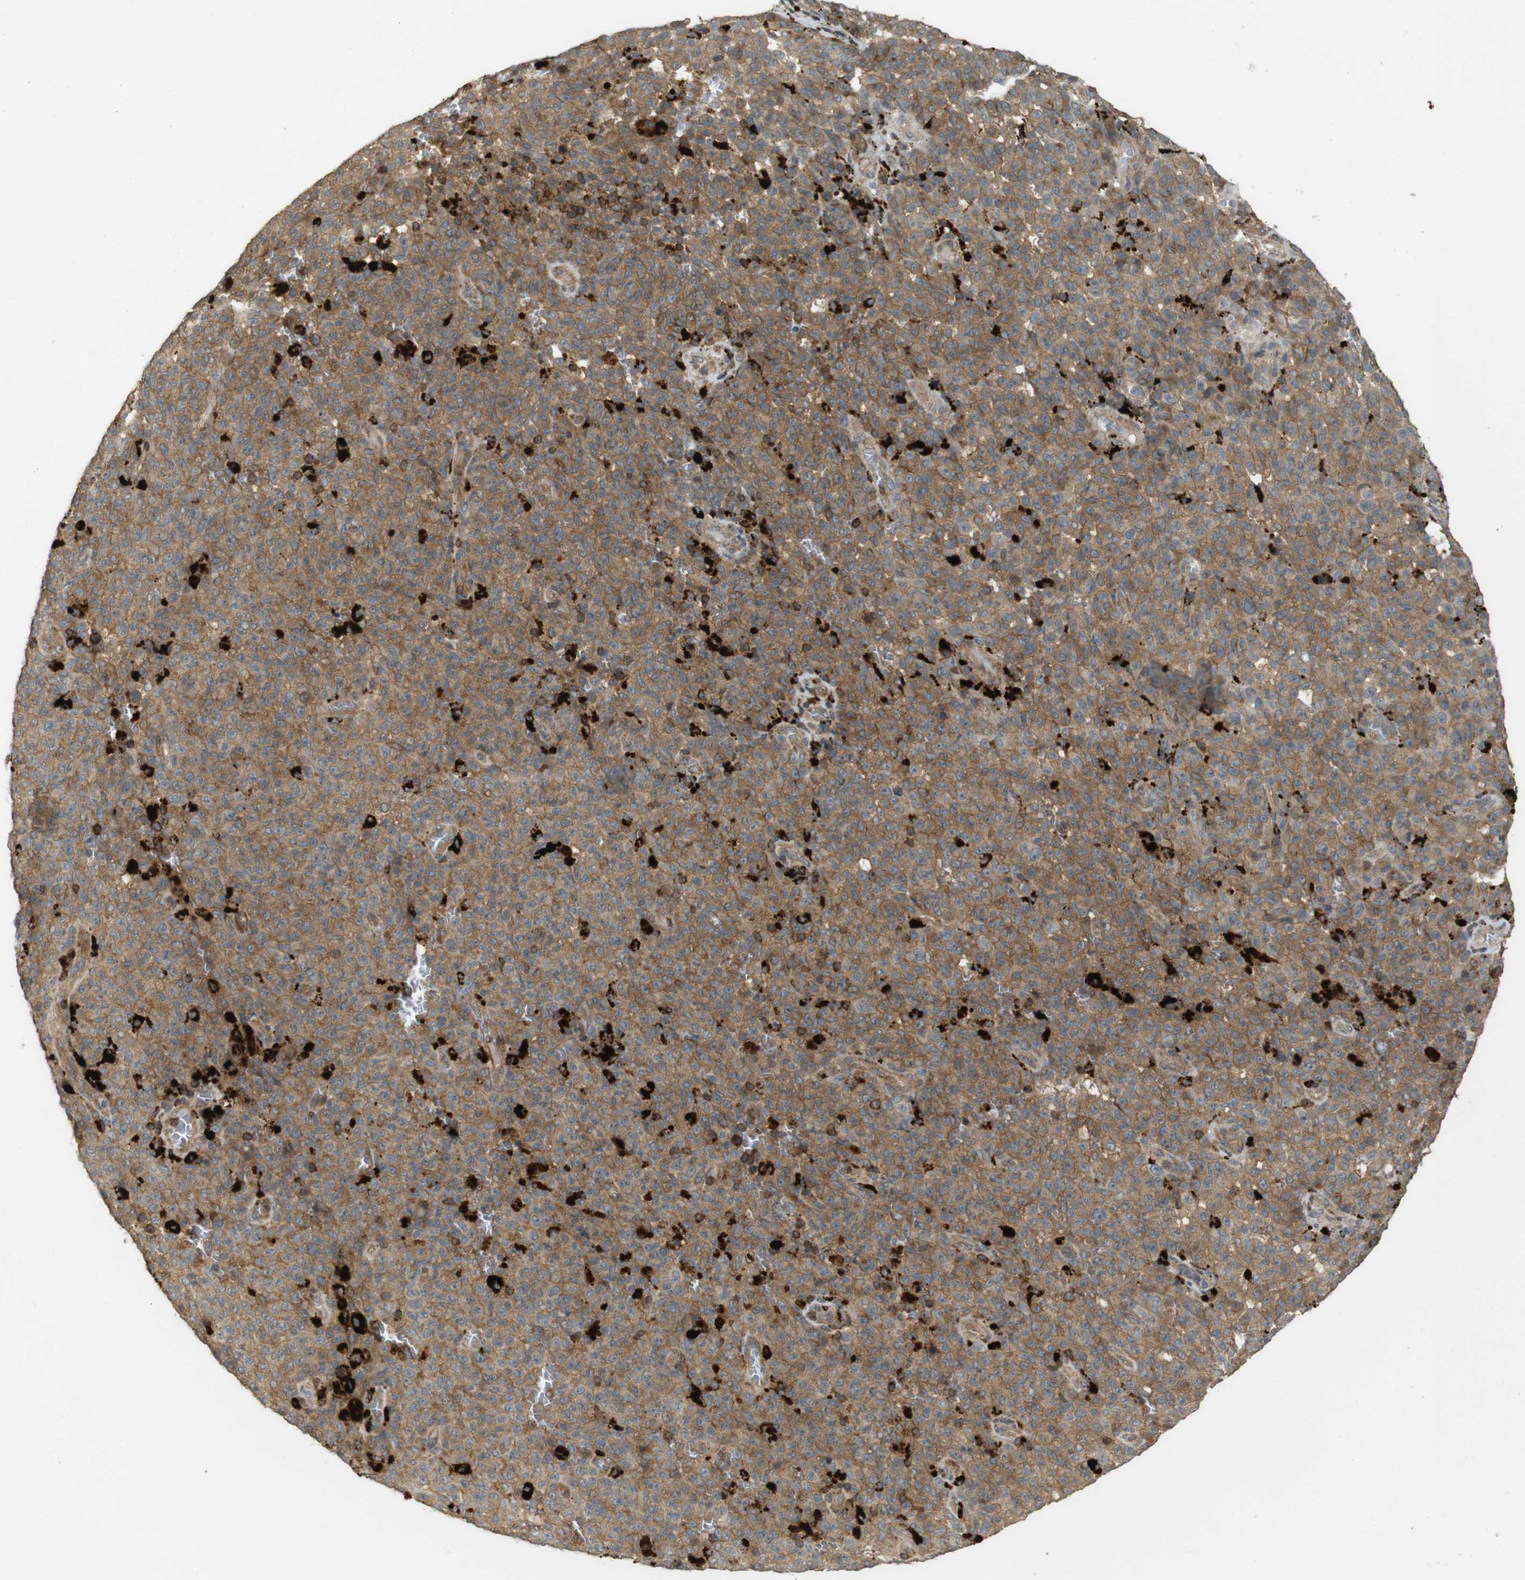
{"staining": {"intensity": "moderate", "quantity": ">75%", "location": "cytoplasmic/membranous"}, "tissue": "melanoma", "cell_type": "Tumor cells", "image_type": "cancer", "snomed": [{"axis": "morphology", "description": "Malignant melanoma, NOS"}, {"axis": "topography", "description": "Skin"}], "caption": "Protein expression analysis of melanoma exhibits moderate cytoplasmic/membranous positivity in about >75% of tumor cells.", "gene": "KSR1", "patient": {"sex": "female", "age": 82}}